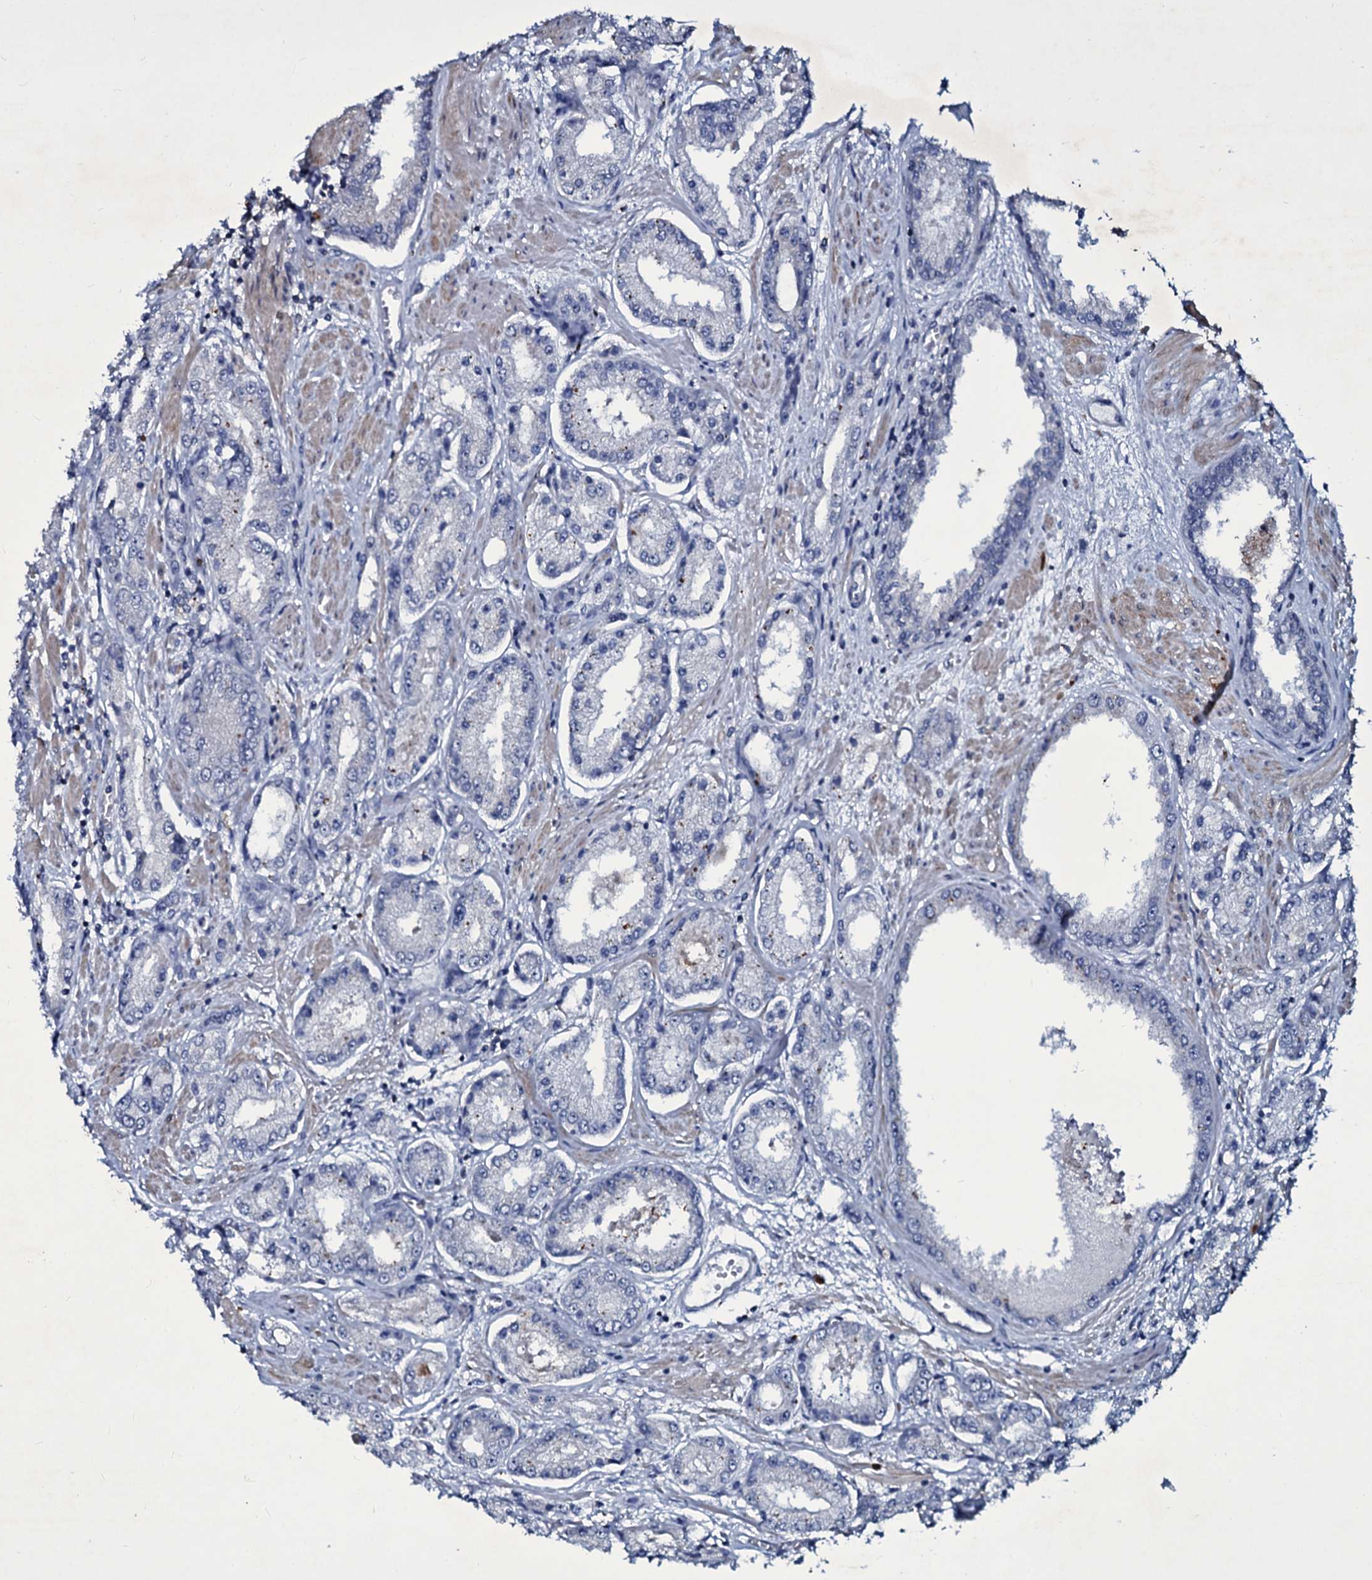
{"staining": {"intensity": "negative", "quantity": "none", "location": "none"}, "tissue": "prostate cancer", "cell_type": "Tumor cells", "image_type": "cancer", "snomed": [{"axis": "morphology", "description": "Adenocarcinoma, High grade"}, {"axis": "topography", "description": "Prostate"}], "caption": "An image of human adenocarcinoma (high-grade) (prostate) is negative for staining in tumor cells.", "gene": "SELENOT", "patient": {"sex": "male", "age": 59}}